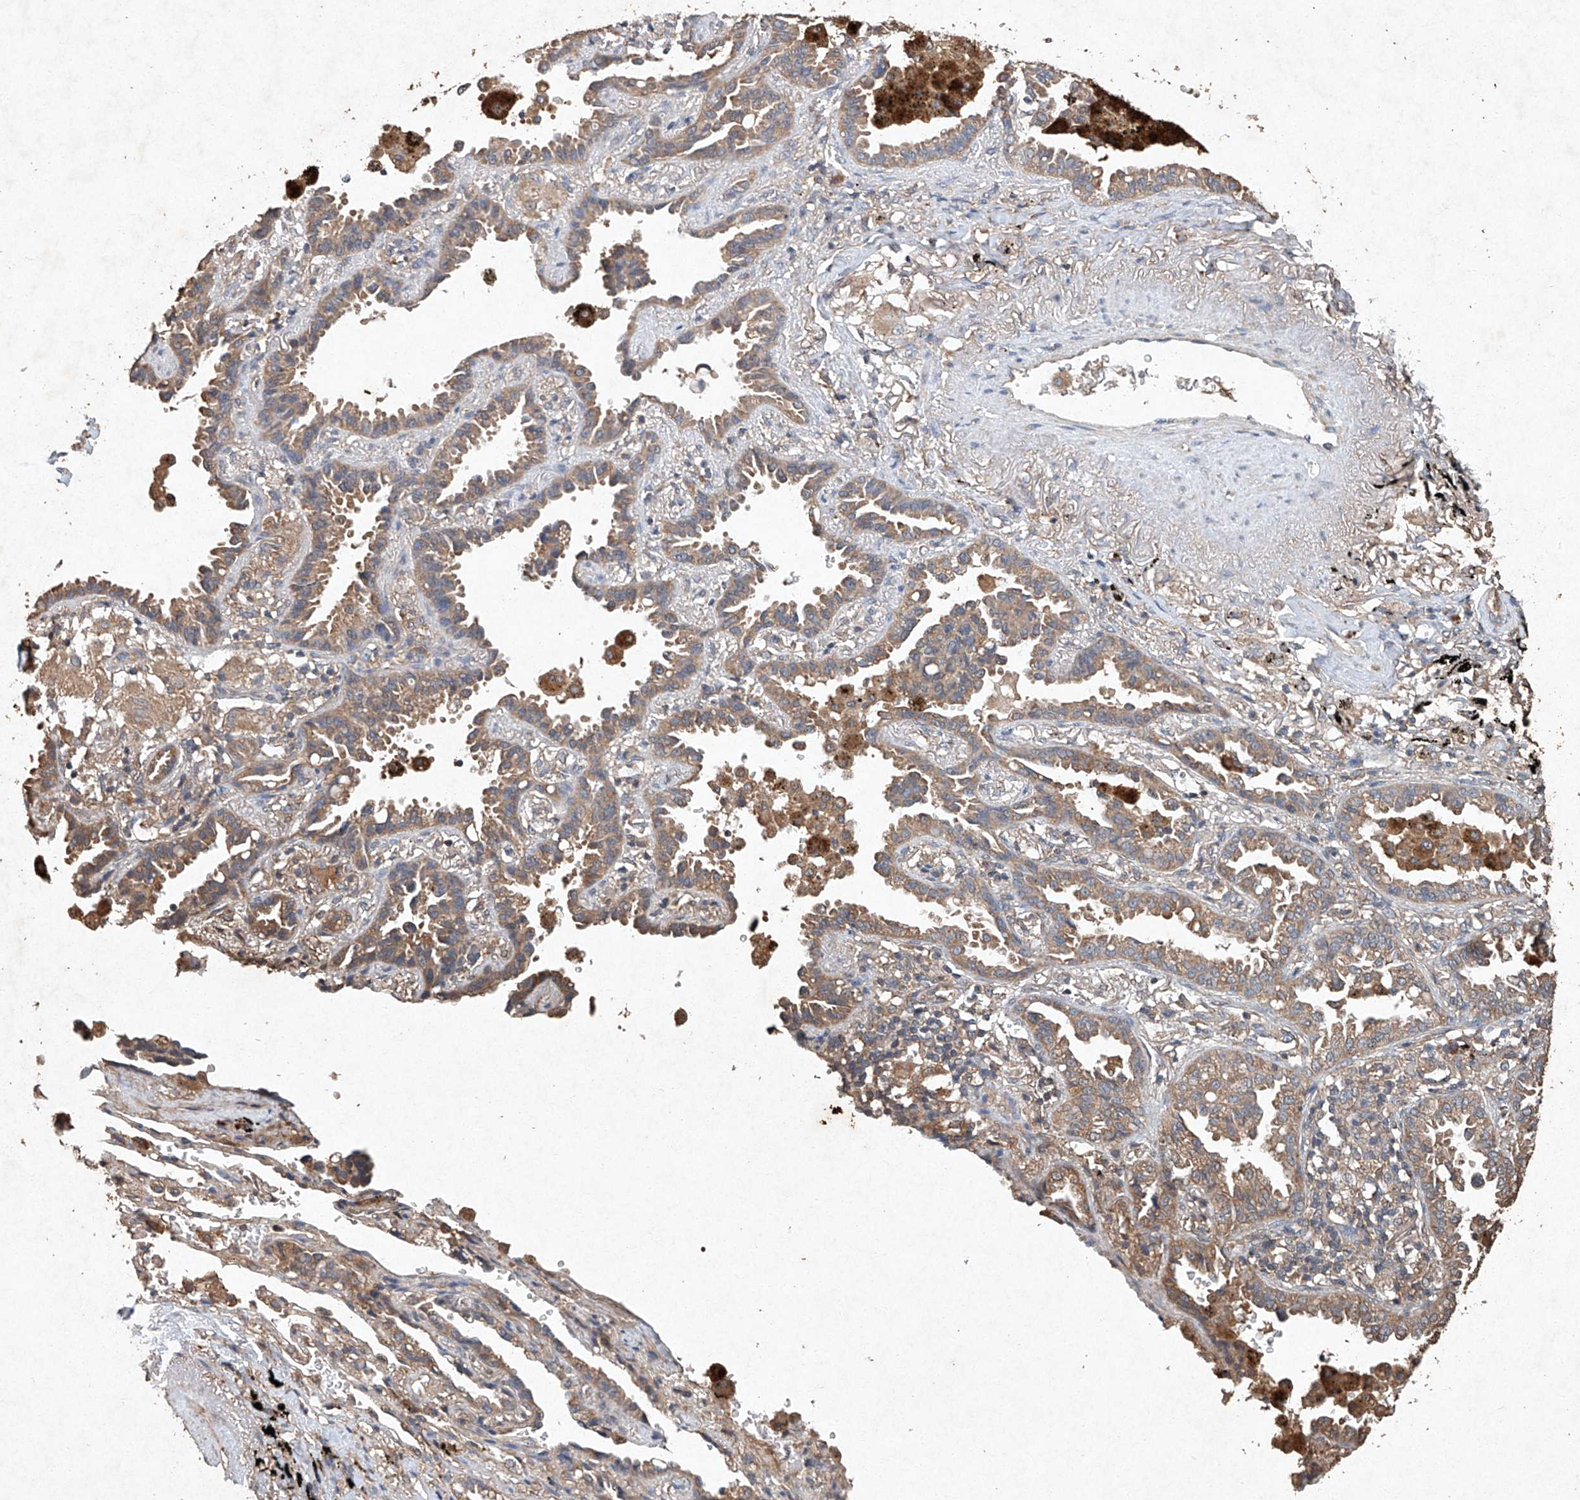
{"staining": {"intensity": "weak", "quantity": ">75%", "location": "cytoplasmic/membranous"}, "tissue": "lung cancer", "cell_type": "Tumor cells", "image_type": "cancer", "snomed": [{"axis": "morphology", "description": "Normal tissue, NOS"}, {"axis": "morphology", "description": "Adenocarcinoma, NOS"}, {"axis": "topography", "description": "Lung"}], "caption": "High-power microscopy captured an IHC image of lung adenocarcinoma, revealing weak cytoplasmic/membranous positivity in about >75% of tumor cells.", "gene": "STK3", "patient": {"sex": "male", "age": 59}}